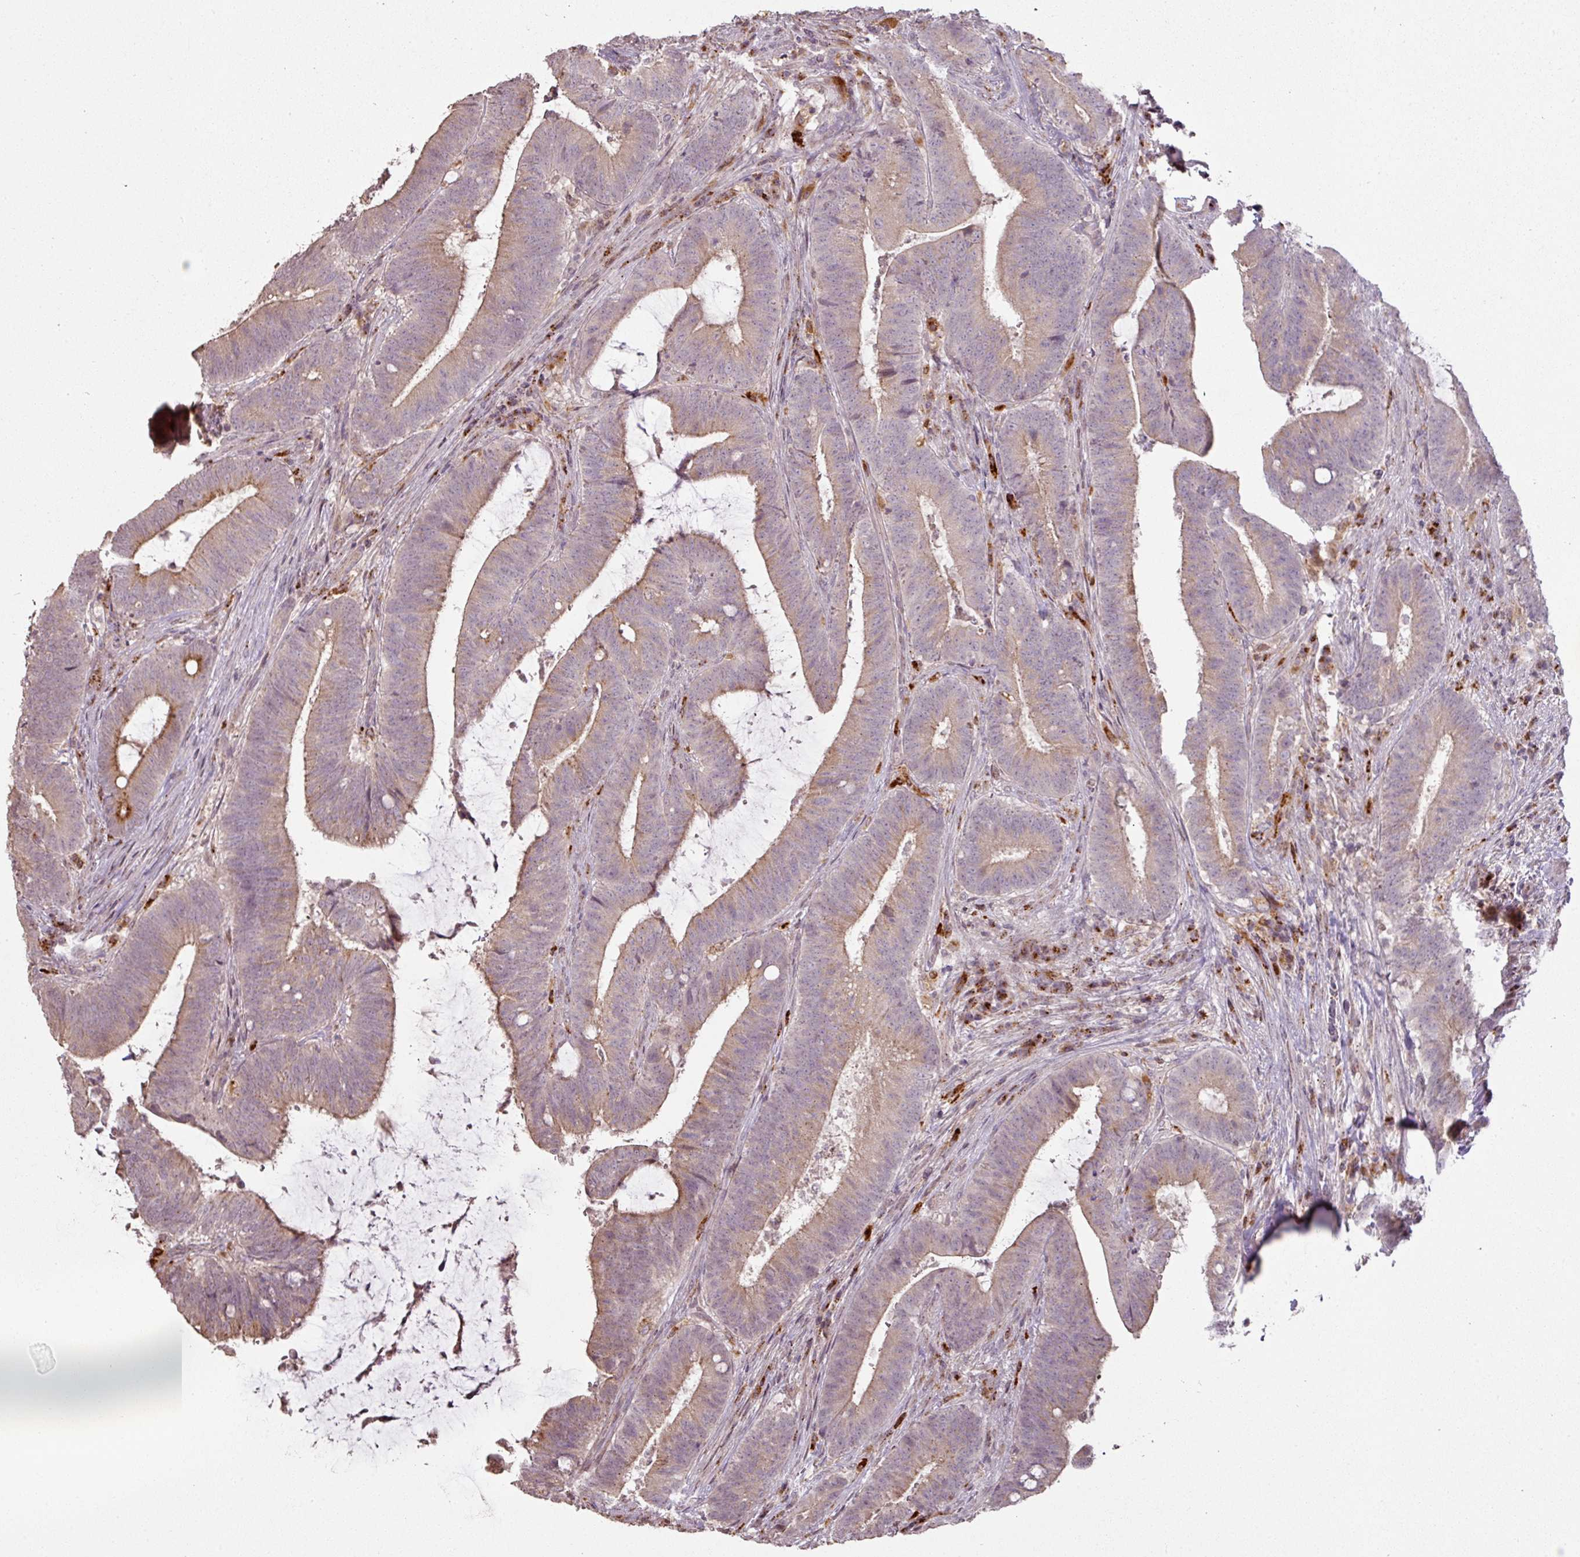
{"staining": {"intensity": "moderate", "quantity": "<25%", "location": "cytoplasmic/membranous"}, "tissue": "colorectal cancer", "cell_type": "Tumor cells", "image_type": "cancer", "snomed": [{"axis": "morphology", "description": "Adenocarcinoma, NOS"}, {"axis": "topography", "description": "Colon"}], "caption": "This histopathology image reveals immunohistochemistry staining of colorectal cancer (adenocarcinoma), with low moderate cytoplasmic/membranous positivity in about <25% of tumor cells.", "gene": "CXCR5", "patient": {"sex": "female", "age": 43}}